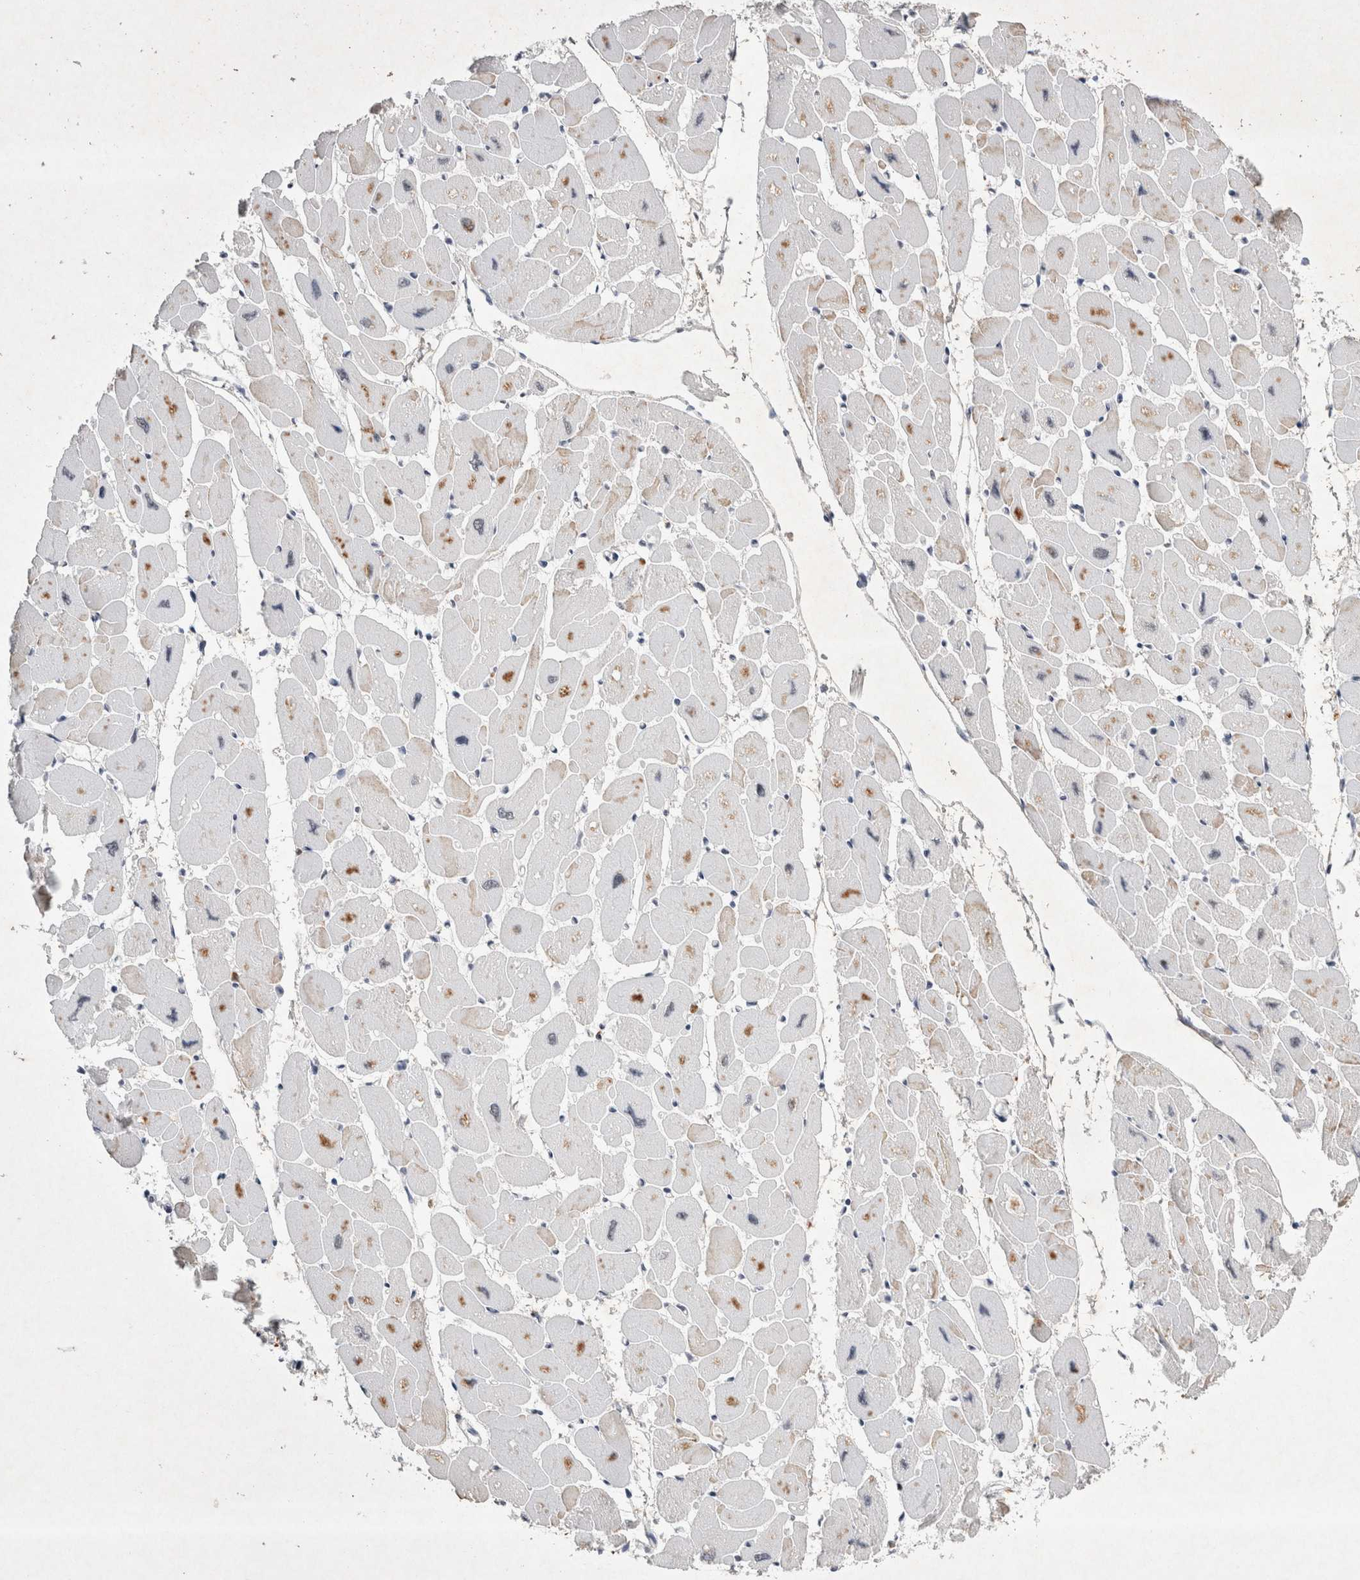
{"staining": {"intensity": "moderate", "quantity": "25%-75%", "location": "cytoplasmic/membranous,nuclear"}, "tissue": "heart muscle", "cell_type": "Cardiomyocytes", "image_type": "normal", "snomed": [{"axis": "morphology", "description": "Normal tissue, NOS"}, {"axis": "topography", "description": "Heart"}], "caption": "DAB immunohistochemical staining of normal human heart muscle exhibits moderate cytoplasmic/membranous,nuclear protein positivity in about 25%-75% of cardiomyocytes.", "gene": "RBM6", "patient": {"sex": "female", "age": 54}}